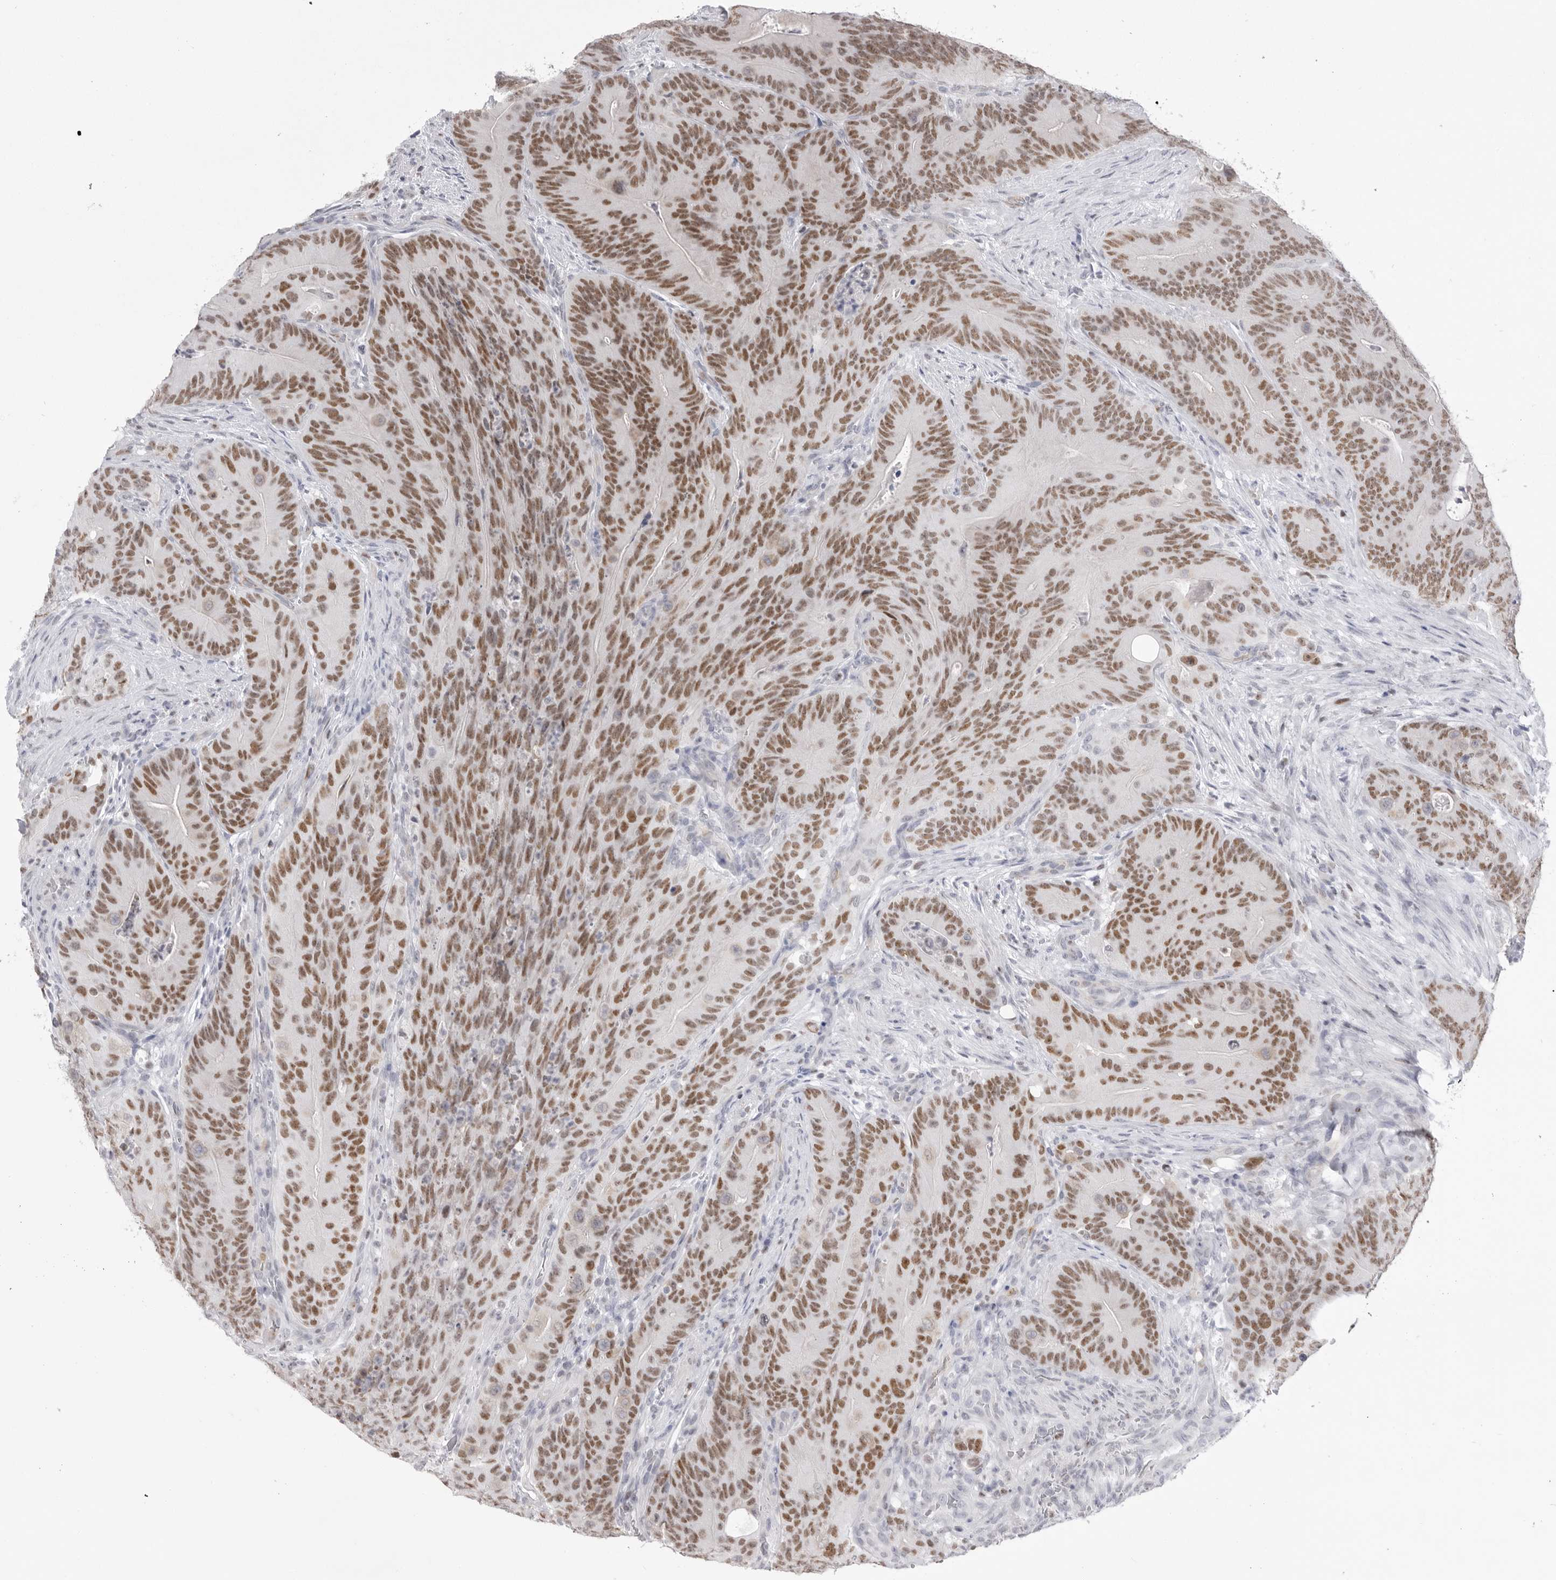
{"staining": {"intensity": "moderate", "quantity": ">75%", "location": "nuclear"}, "tissue": "colorectal cancer", "cell_type": "Tumor cells", "image_type": "cancer", "snomed": [{"axis": "morphology", "description": "Normal tissue, NOS"}, {"axis": "topography", "description": "Colon"}], "caption": "A medium amount of moderate nuclear staining is appreciated in about >75% of tumor cells in colorectal cancer tissue.", "gene": "ZBTB7B", "patient": {"sex": "female", "age": 82}}